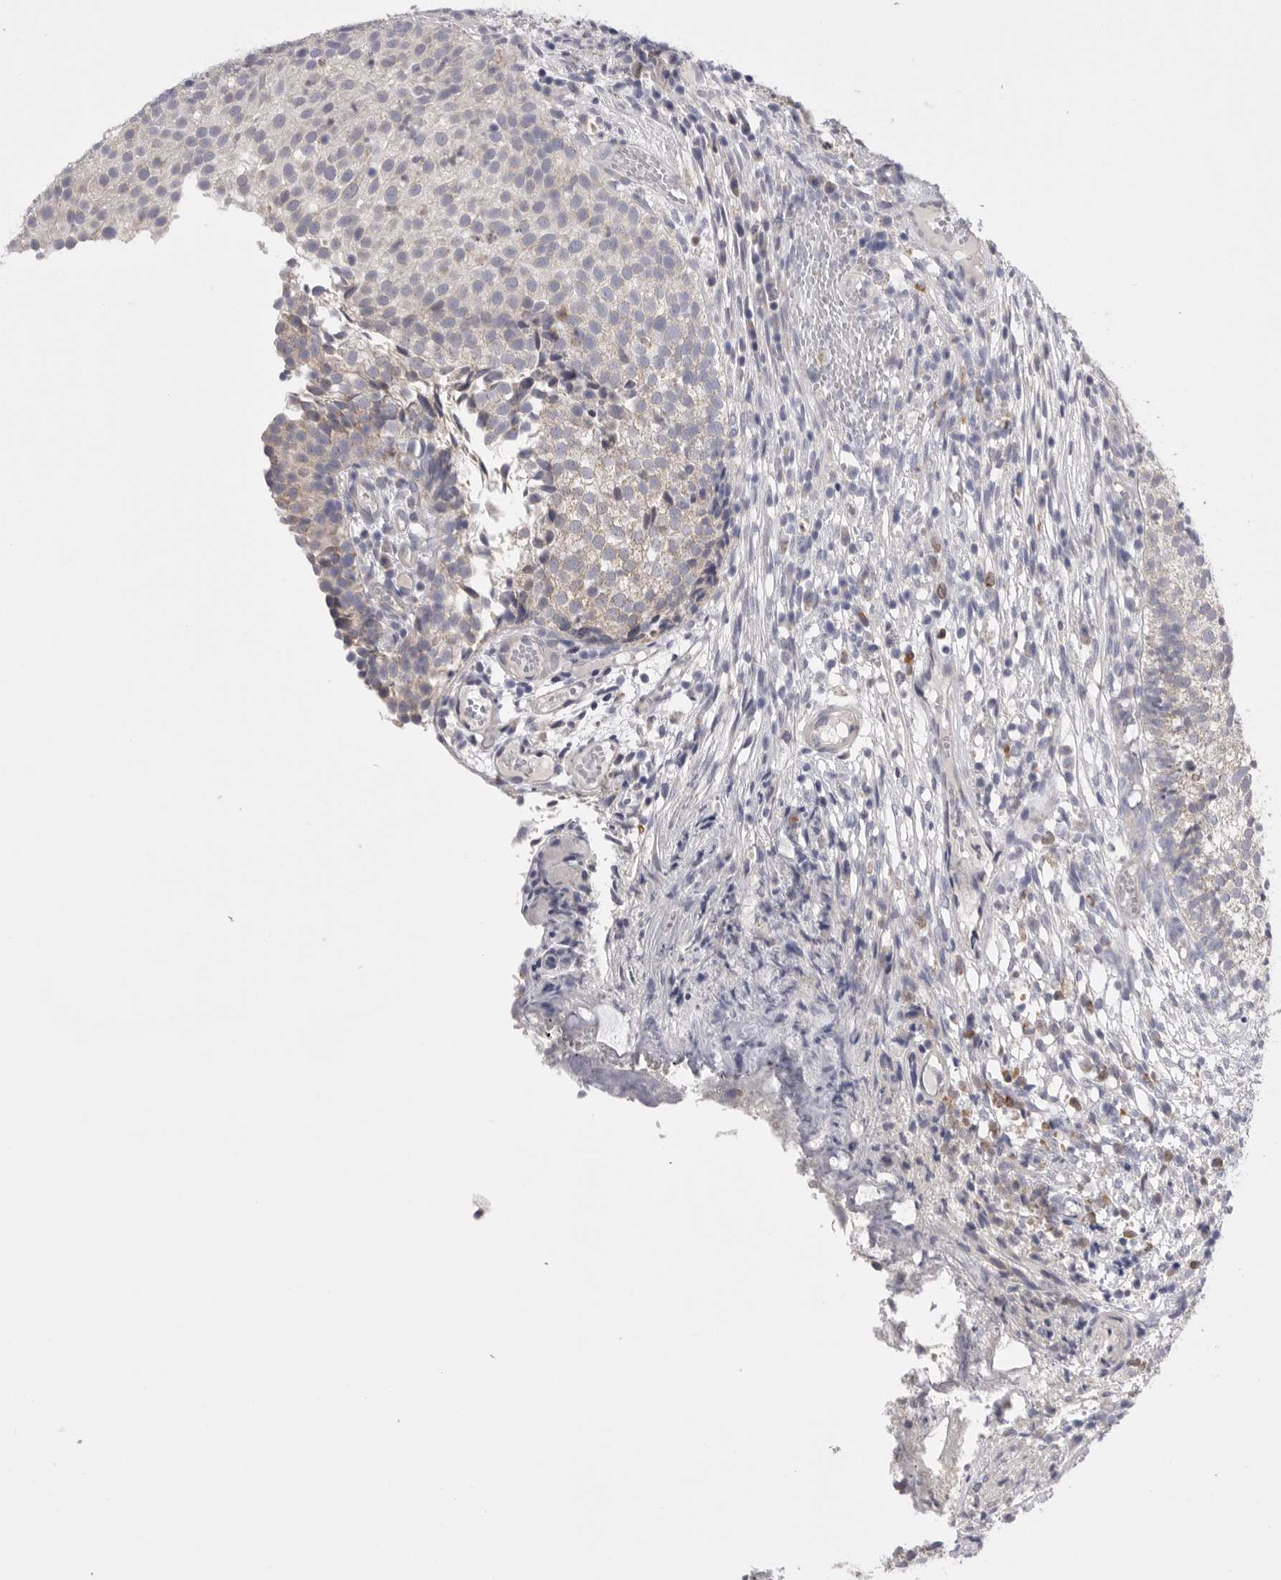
{"staining": {"intensity": "weak", "quantity": "<25%", "location": "cytoplasmic/membranous"}, "tissue": "urothelial cancer", "cell_type": "Tumor cells", "image_type": "cancer", "snomed": [{"axis": "morphology", "description": "Urothelial carcinoma, Low grade"}, {"axis": "topography", "description": "Urinary bladder"}], "caption": "Photomicrograph shows no significant protein staining in tumor cells of urothelial carcinoma (low-grade).", "gene": "CCDC126", "patient": {"sex": "male", "age": 86}}